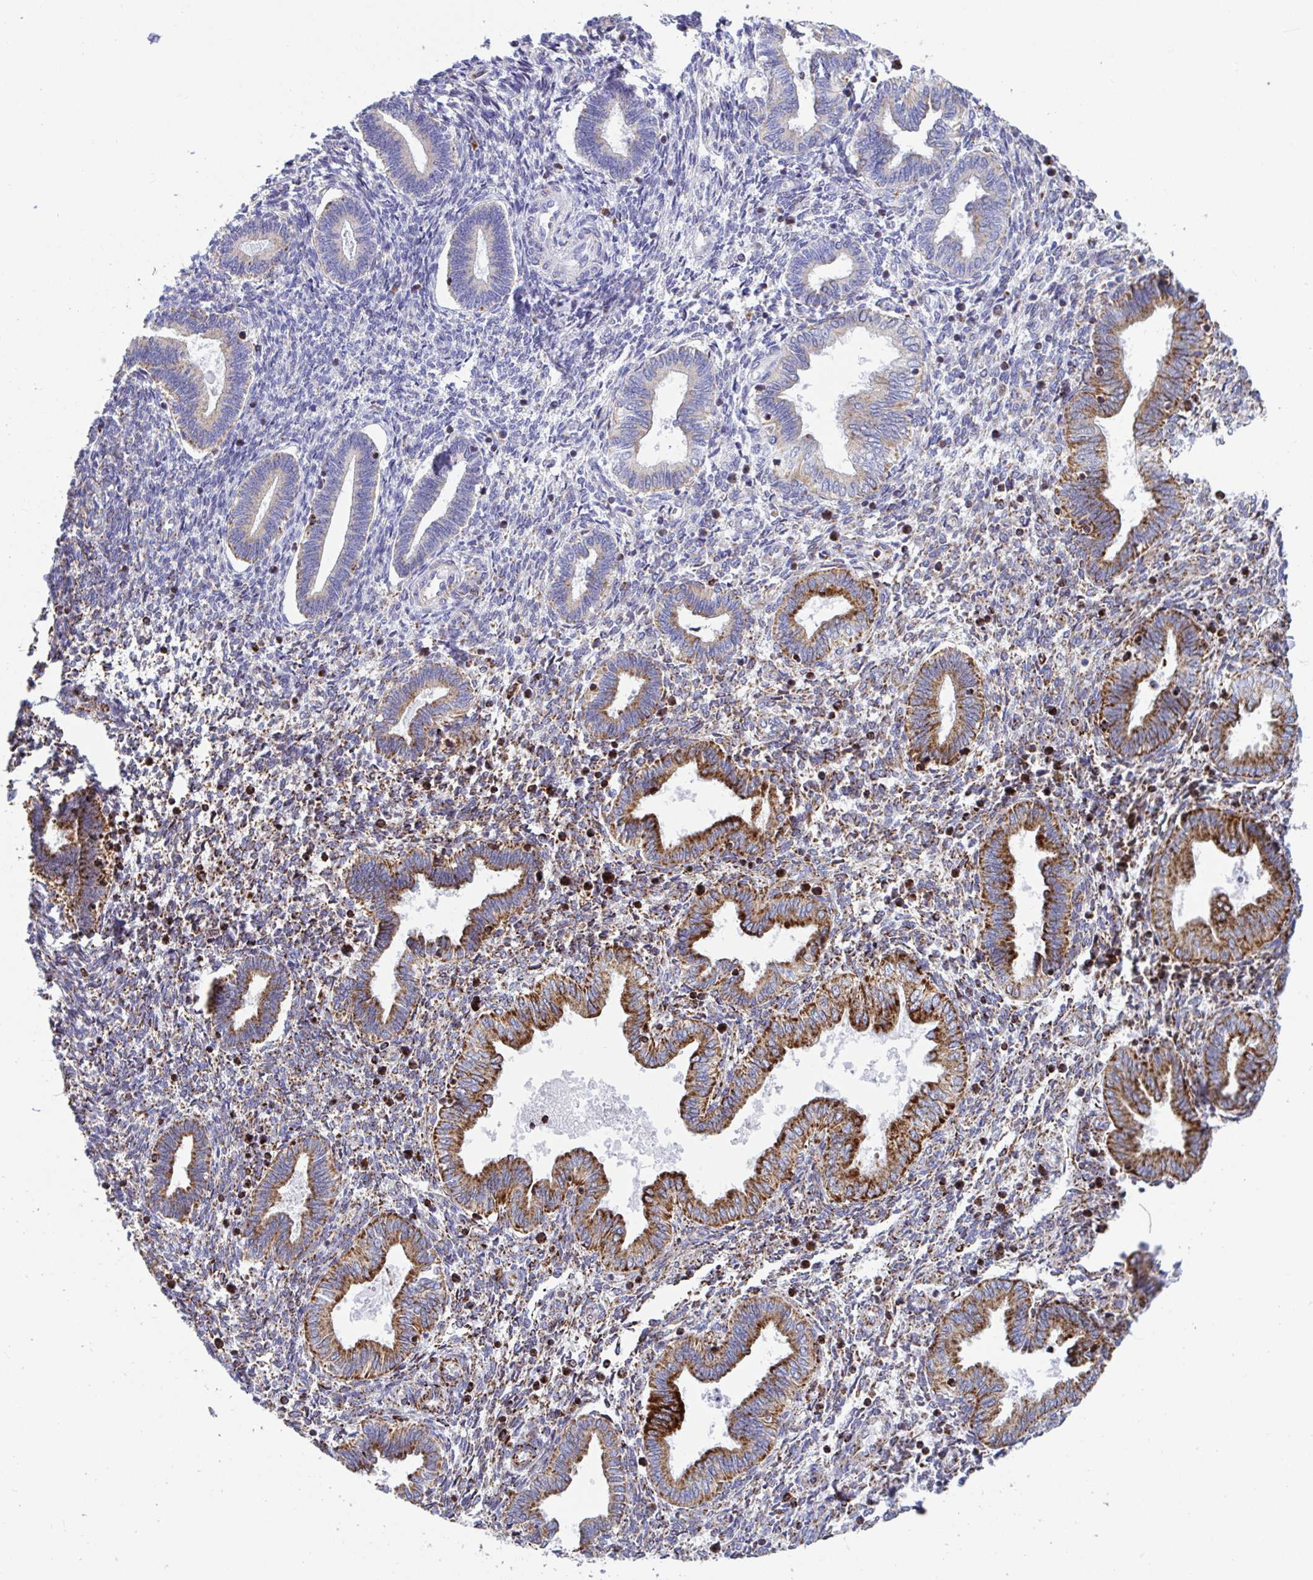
{"staining": {"intensity": "moderate", "quantity": "<25%", "location": "cytoplasmic/membranous"}, "tissue": "endometrium", "cell_type": "Cells in endometrial stroma", "image_type": "normal", "snomed": [{"axis": "morphology", "description": "Normal tissue, NOS"}, {"axis": "topography", "description": "Endometrium"}], "caption": "Normal endometrium displays moderate cytoplasmic/membranous staining in about <25% of cells in endometrial stroma.", "gene": "ATP5MJ", "patient": {"sex": "female", "age": 42}}